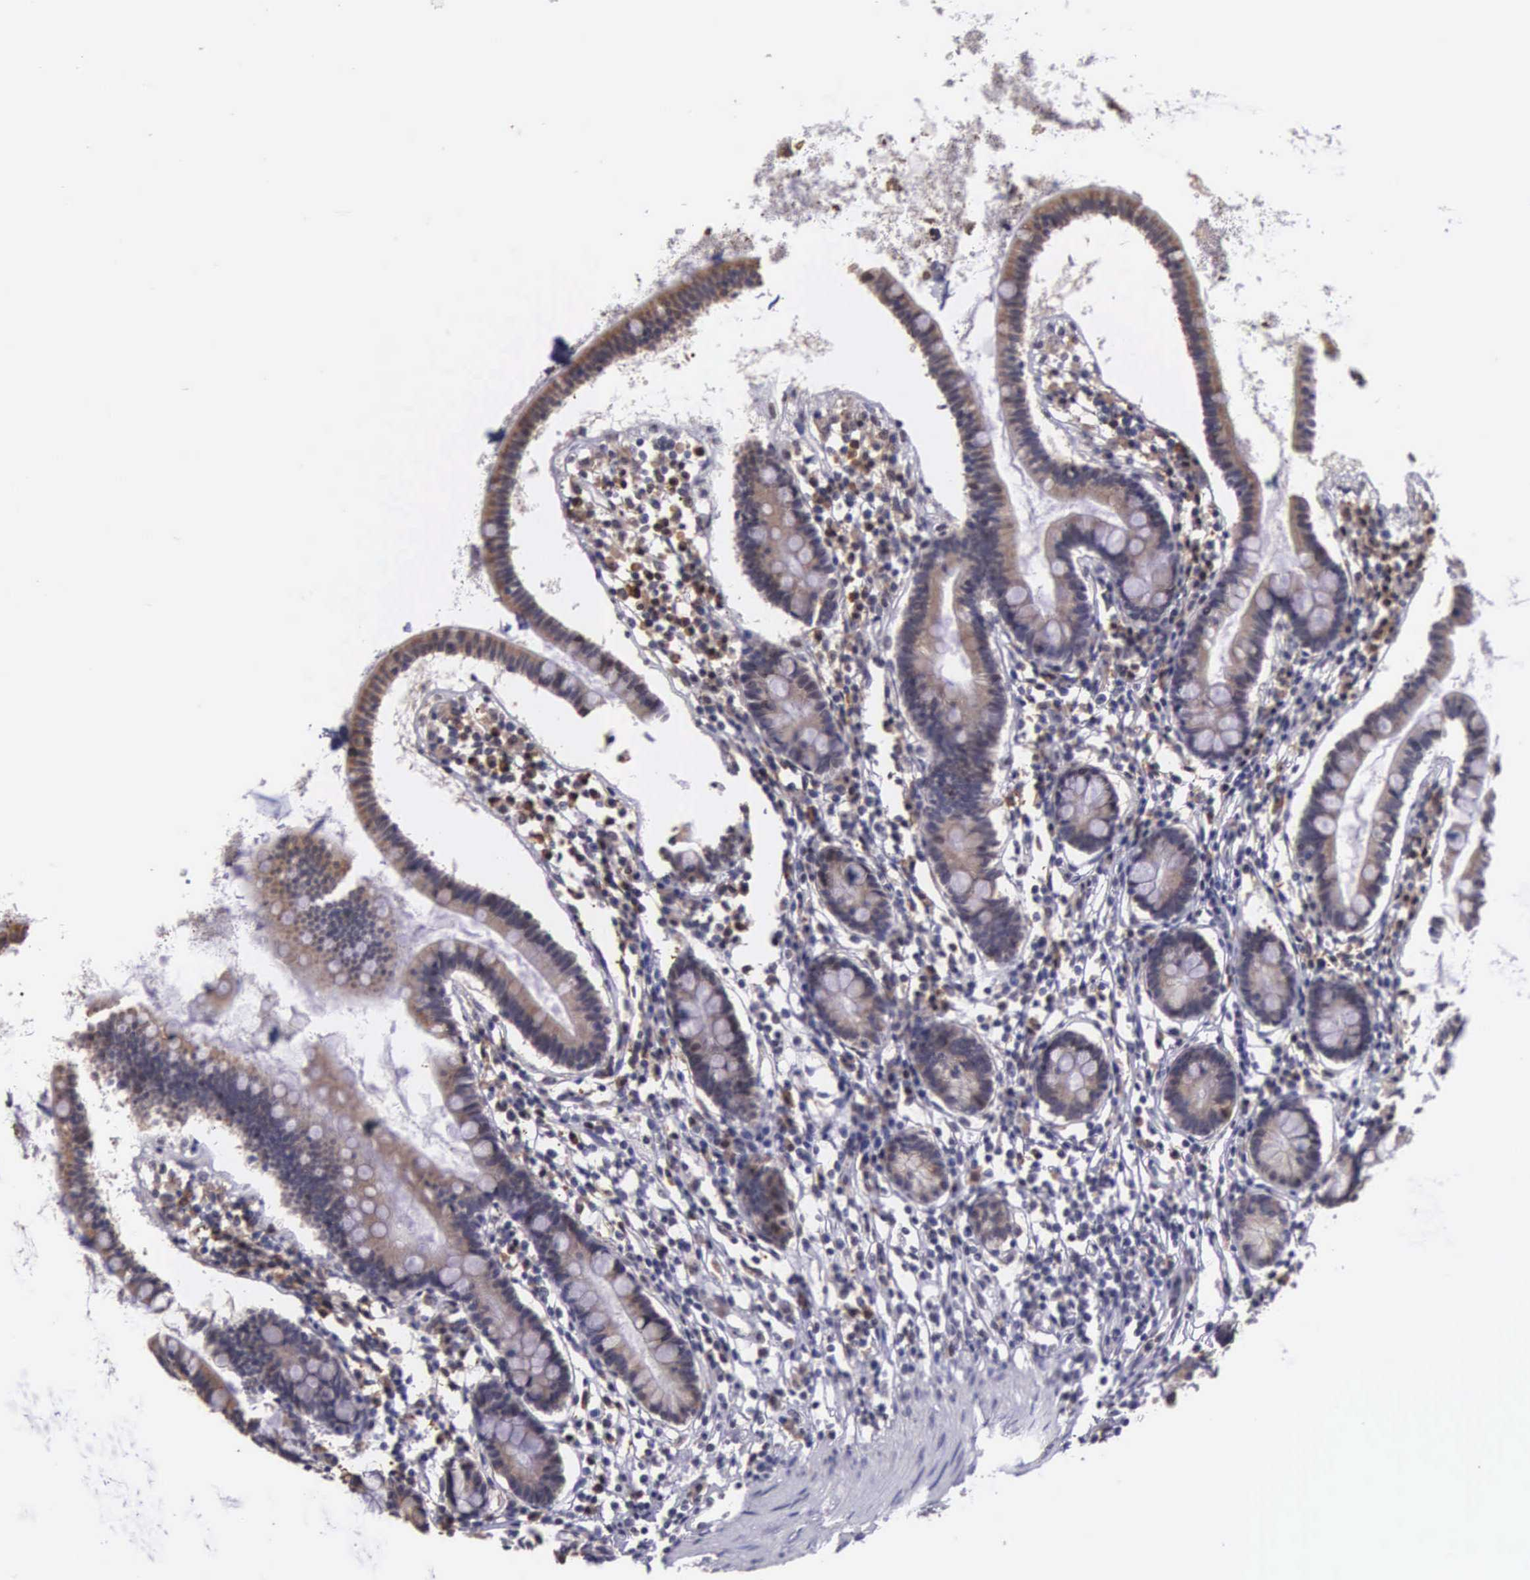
{"staining": {"intensity": "weak", "quantity": "25%-75%", "location": "cytoplasmic/membranous"}, "tissue": "small intestine", "cell_type": "Glandular cells", "image_type": "normal", "snomed": [{"axis": "morphology", "description": "Normal tissue, NOS"}, {"axis": "topography", "description": "Small intestine"}], "caption": "Unremarkable small intestine reveals weak cytoplasmic/membranous positivity in approximately 25%-75% of glandular cells.", "gene": "SLC25A21", "patient": {"sex": "female", "age": 37}}